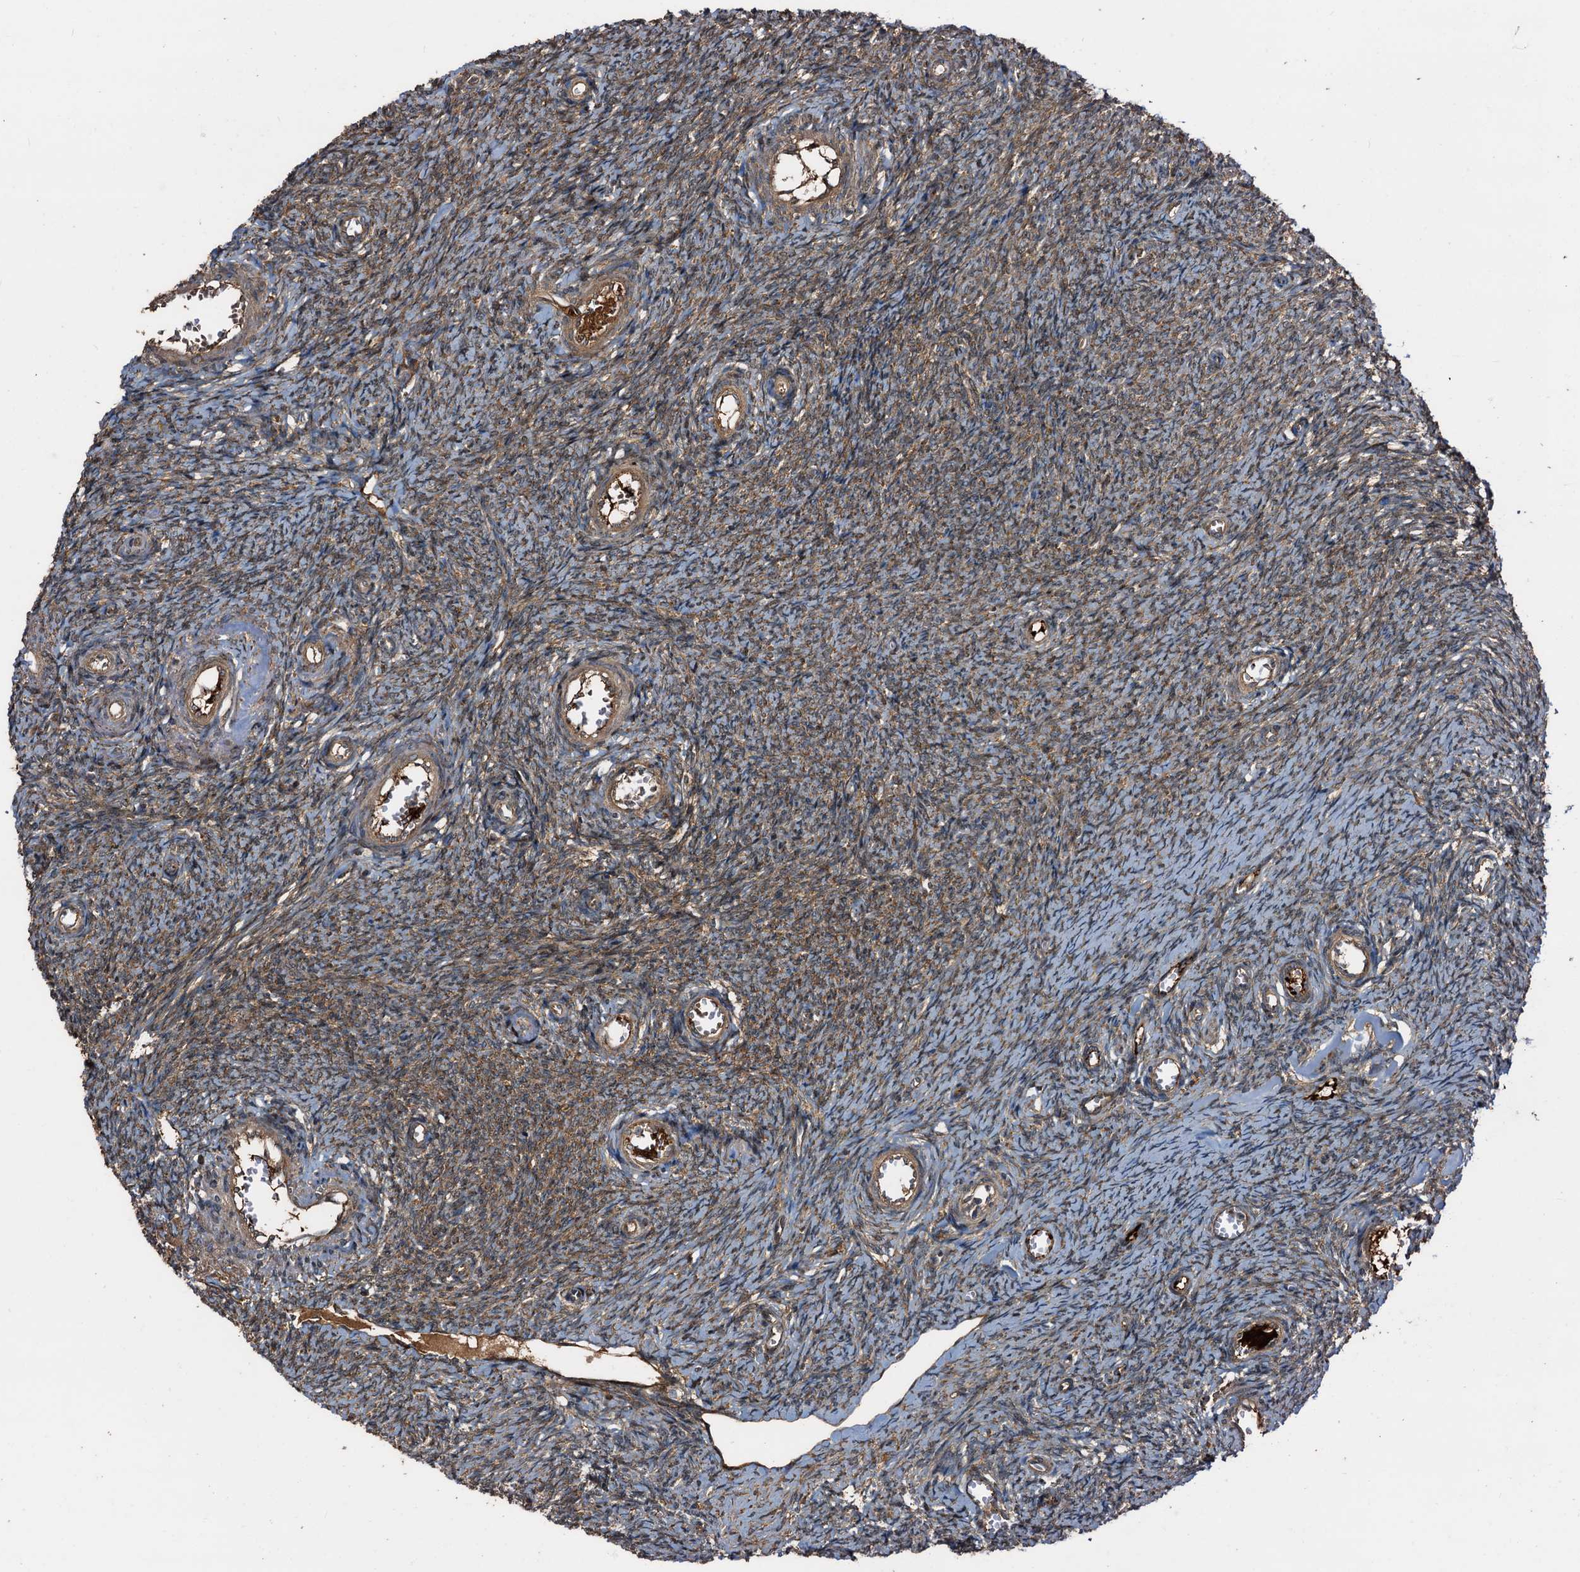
{"staining": {"intensity": "moderate", "quantity": ">75%", "location": "cytoplasmic/membranous"}, "tissue": "ovary", "cell_type": "Ovarian stroma cells", "image_type": "normal", "snomed": [{"axis": "morphology", "description": "Normal tissue, NOS"}, {"axis": "topography", "description": "Ovary"}], "caption": "DAB immunohistochemical staining of benign ovary shows moderate cytoplasmic/membranous protein positivity in approximately >75% of ovarian stroma cells.", "gene": "PEX5", "patient": {"sex": "female", "age": 44}}